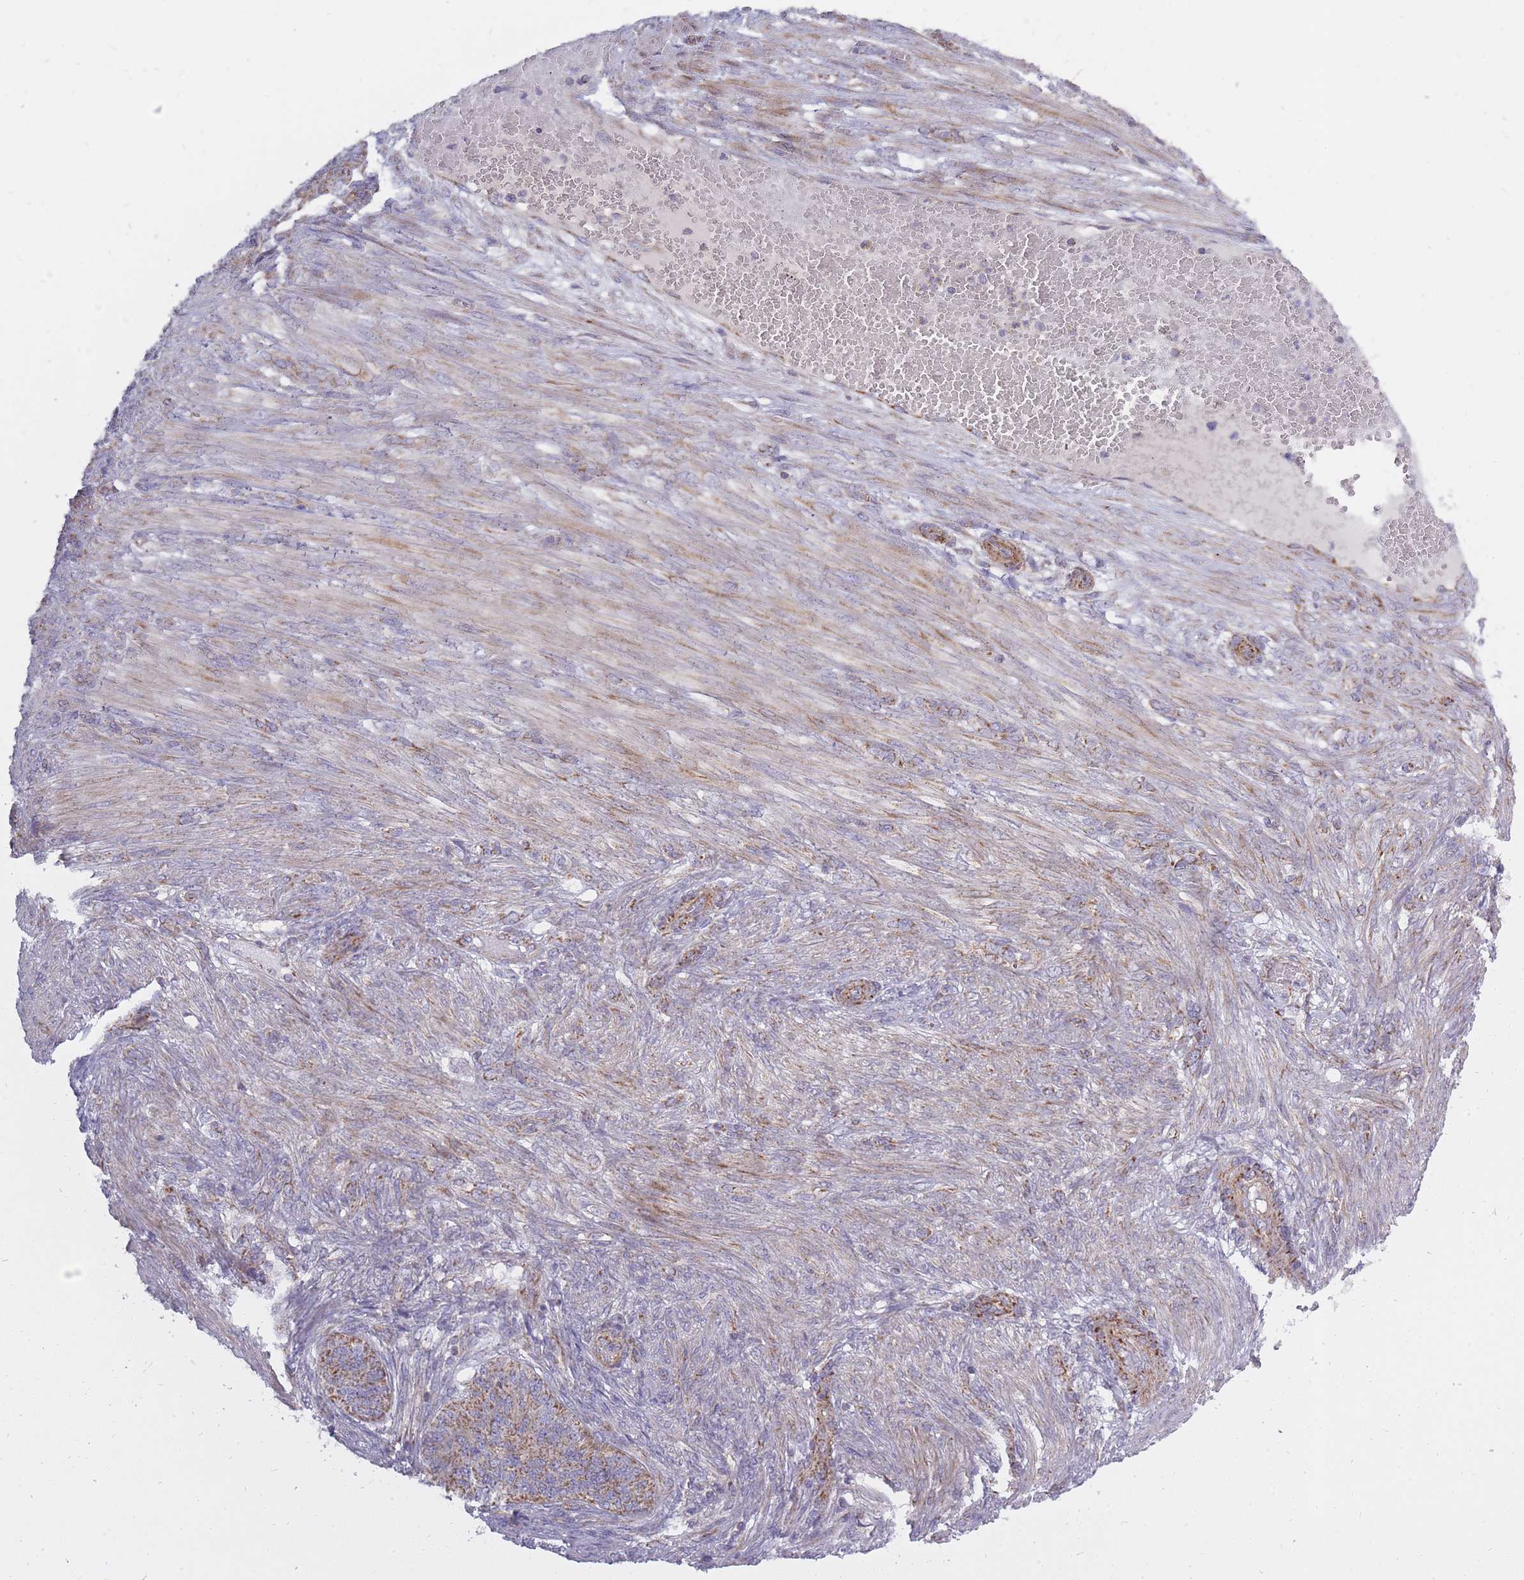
{"staining": {"intensity": "moderate", "quantity": ">75%", "location": "cytoplasmic/membranous"}, "tissue": "endometrial cancer", "cell_type": "Tumor cells", "image_type": "cancer", "snomed": [{"axis": "morphology", "description": "Adenocarcinoma, NOS"}, {"axis": "topography", "description": "Endometrium"}], "caption": "Brown immunohistochemical staining in endometrial cancer shows moderate cytoplasmic/membranous staining in about >75% of tumor cells.", "gene": "ALKBH4", "patient": {"sex": "female", "age": 32}}